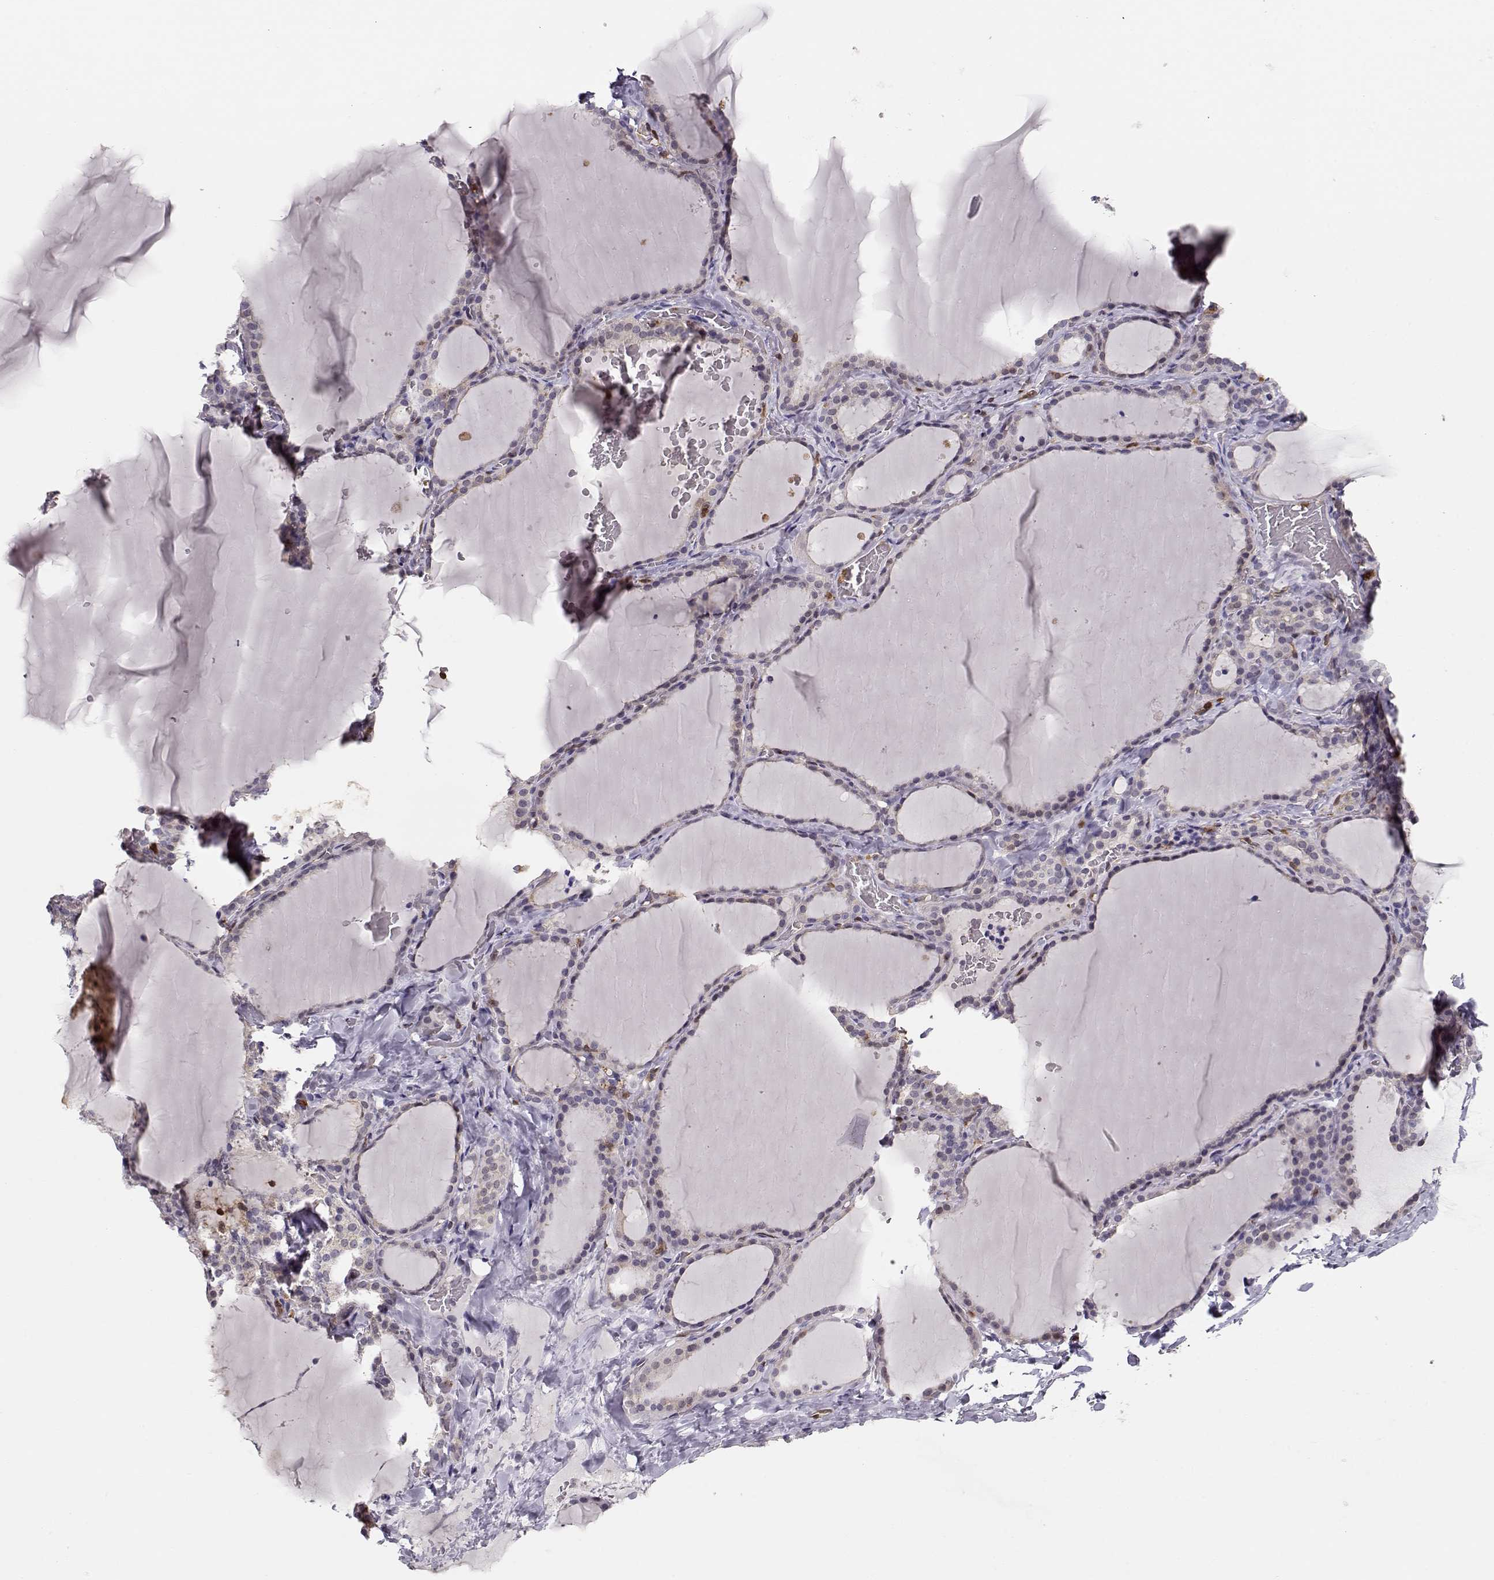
{"staining": {"intensity": "negative", "quantity": "none", "location": "none"}, "tissue": "thyroid gland", "cell_type": "Glandular cells", "image_type": "normal", "snomed": [{"axis": "morphology", "description": "Normal tissue, NOS"}, {"axis": "topography", "description": "Thyroid gland"}], "caption": "A histopathology image of human thyroid gland is negative for staining in glandular cells. (DAB immunohistochemistry (IHC) with hematoxylin counter stain).", "gene": "PNP", "patient": {"sex": "female", "age": 22}}